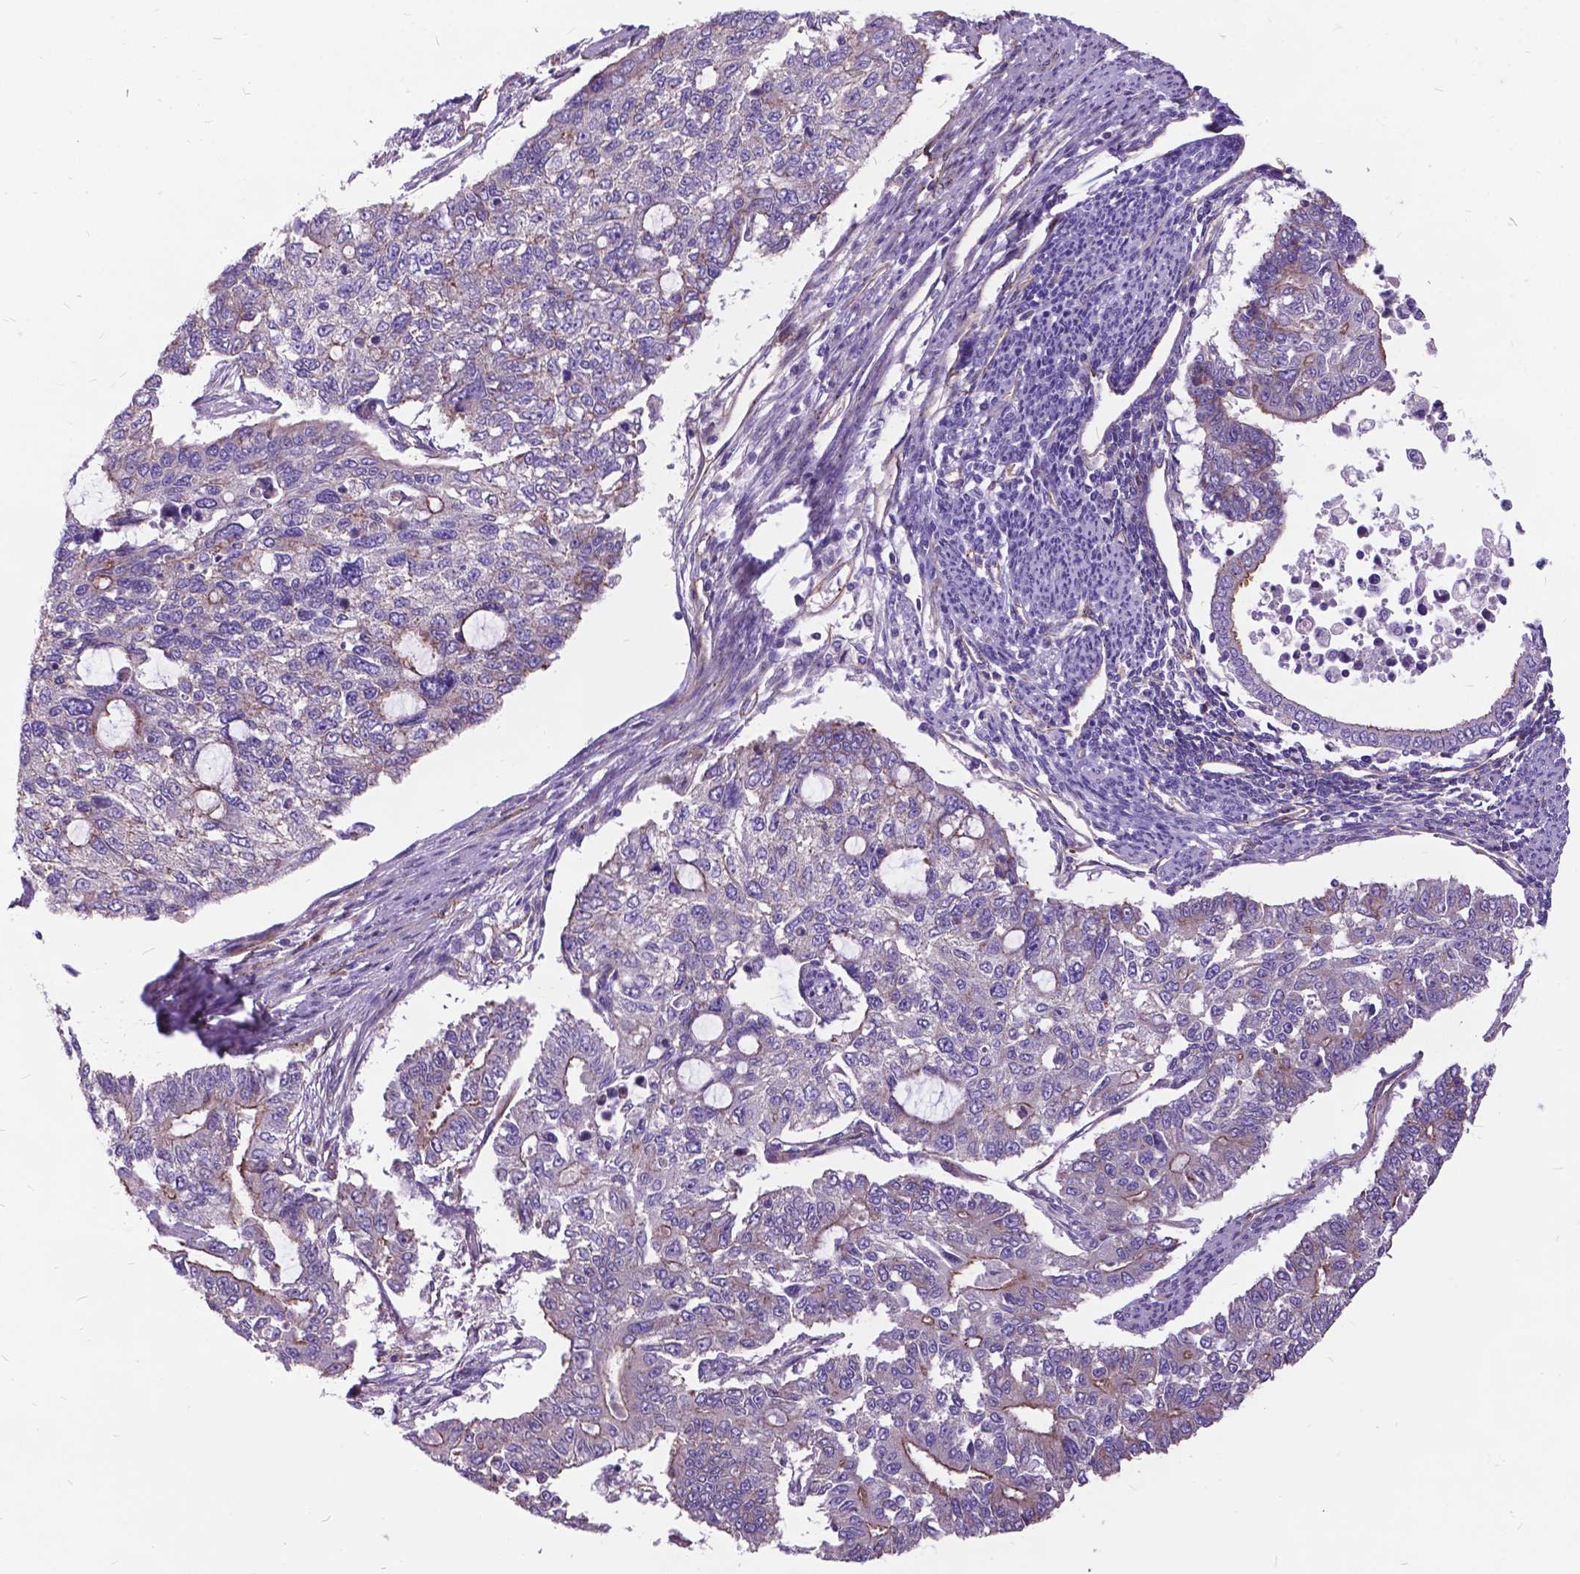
{"staining": {"intensity": "moderate", "quantity": "<25%", "location": "cytoplasmic/membranous"}, "tissue": "endometrial cancer", "cell_type": "Tumor cells", "image_type": "cancer", "snomed": [{"axis": "morphology", "description": "Adenocarcinoma, NOS"}, {"axis": "topography", "description": "Uterus"}], "caption": "A high-resolution photomicrograph shows immunohistochemistry (IHC) staining of endometrial cancer, which exhibits moderate cytoplasmic/membranous expression in about <25% of tumor cells.", "gene": "FLT4", "patient": {"sex": "female", "age": 59}}